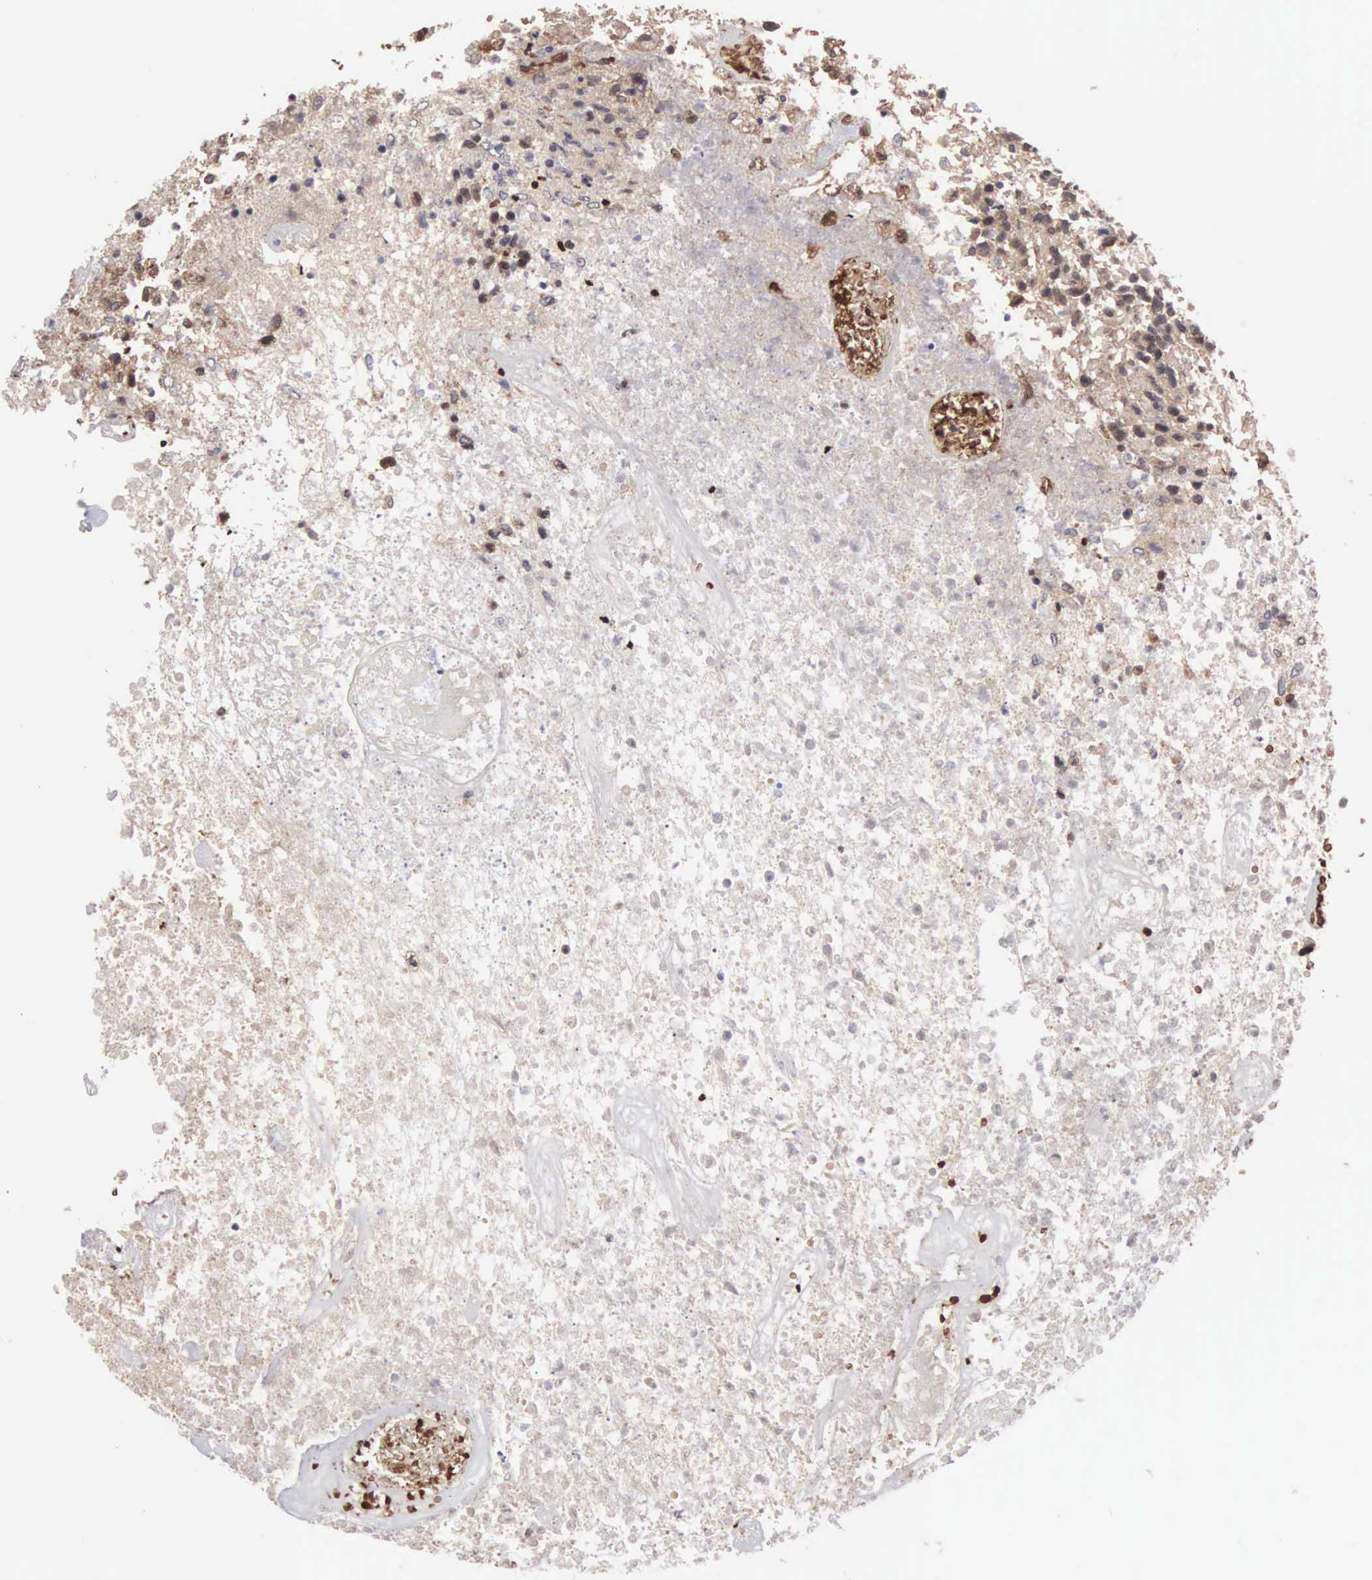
{"staining": {"intensity": "moderate", "quantity": ">75%", "location": "cytoplasmic/membranous"}, "tissue": "glioma", "cell_type": "Tumor cells", "image_type": "cancer", "snomed": [{"axis": "morphology", "description": "Glioma, malignant, High grade"}, {"axis": "topography", "description": "Brain"}], "caption": "Protein expression analysis of glioma demonstrates moderate cytoplasmic/membranous positivity in about >75% of tumor cells. Using DAB (brown) and hematoxylin (blue) stains, captured at high magnification using brightfield microscopy.", "gene": "INF2", "patient": {"sex": "male", "age": 77}}